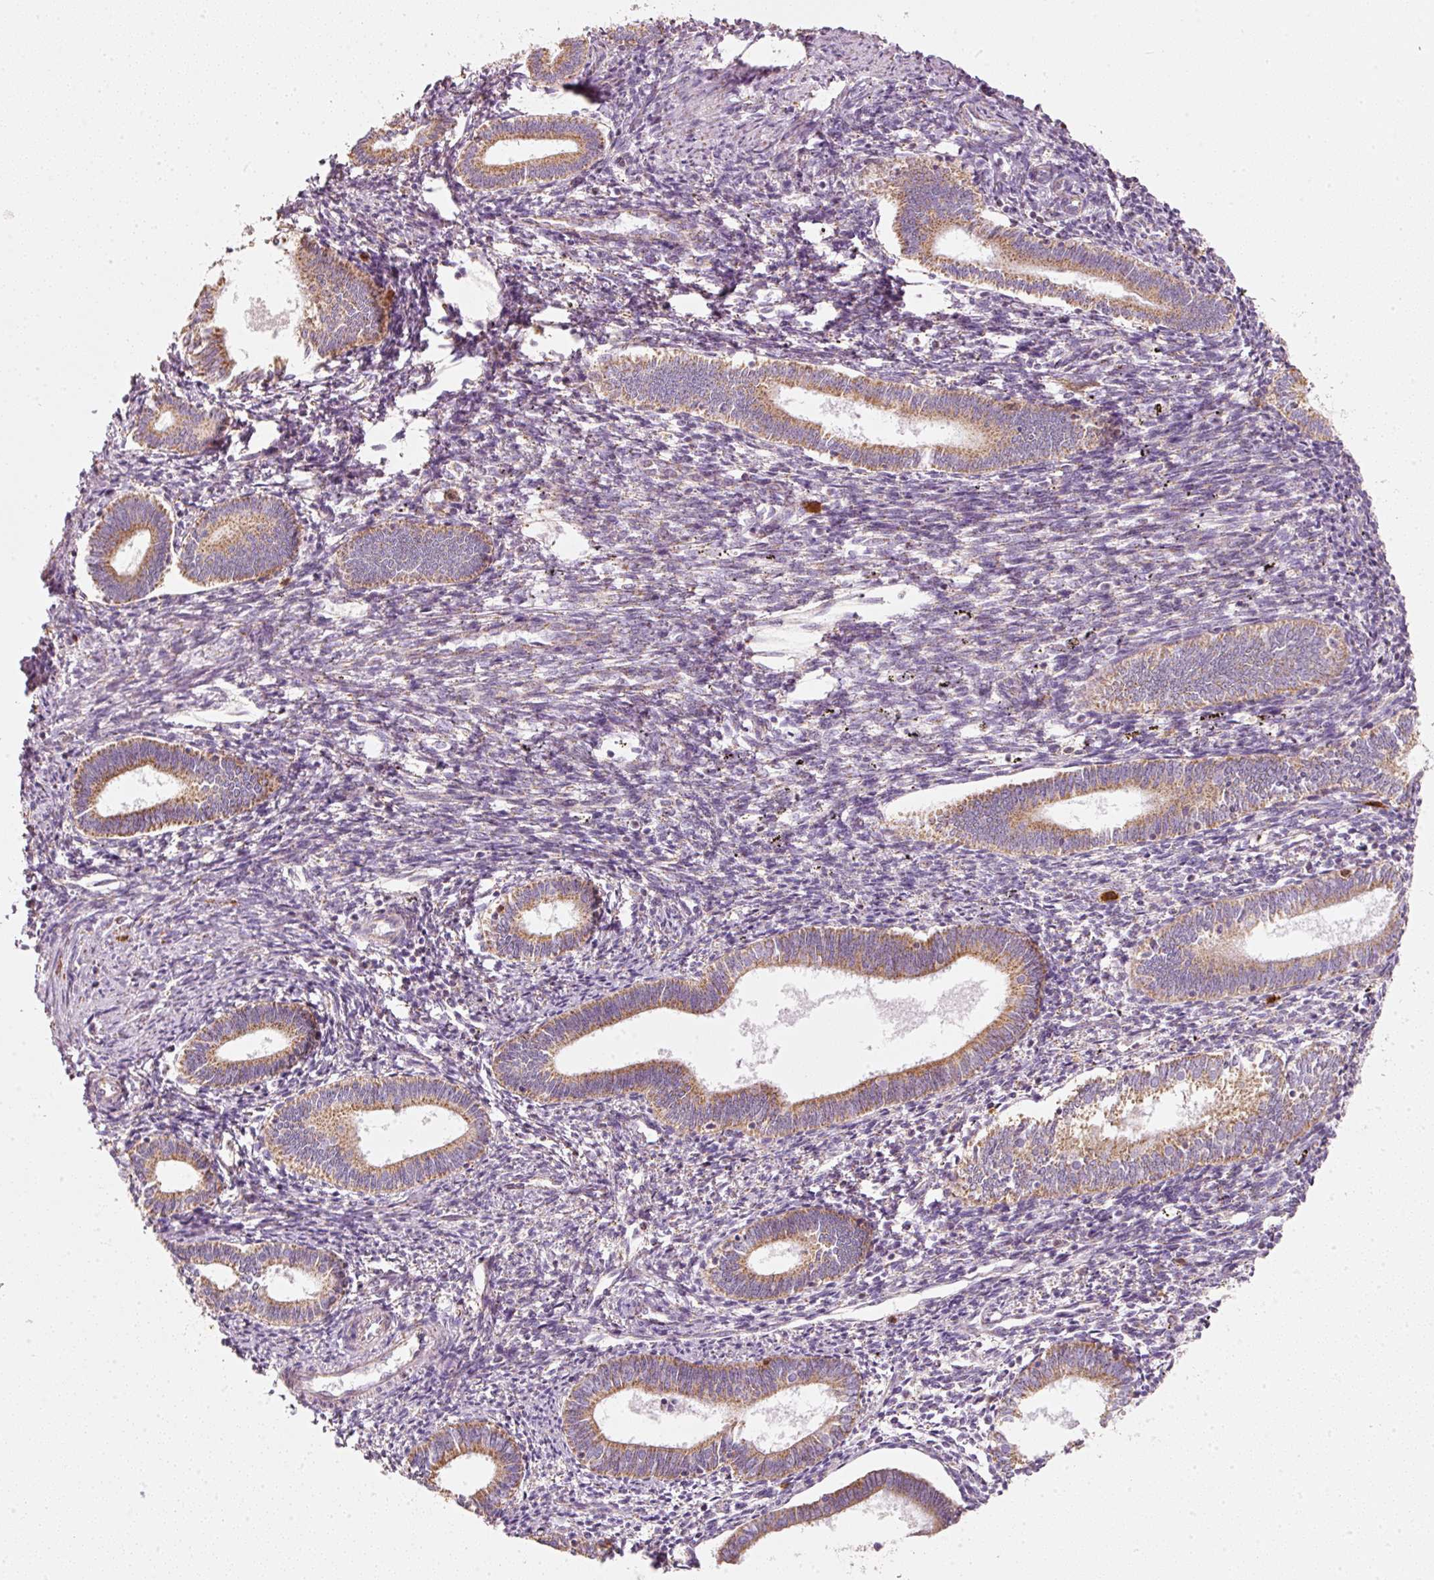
{"staining": {"intensity": "moderate", "quantity": "<25%", "location": "cytoplasmic/membranous,nuclear"}, "tissue": "endometrium", "cell_type": "Cells in endometrial stroma", "image_type": "normal", "snomed": [{"axis": "morphology", "description": "Normal tissue, NOS"}, {"axis": "topography", "description": "Endometrium"}], "caption": "Moderate cytoplasmic/membranous,nuclear positivity is seen in approximately <25% of cells in endometrial stroma in benign endometrium.", "gene": "DUT", "patient": {"sex": "female", "age": 41}}